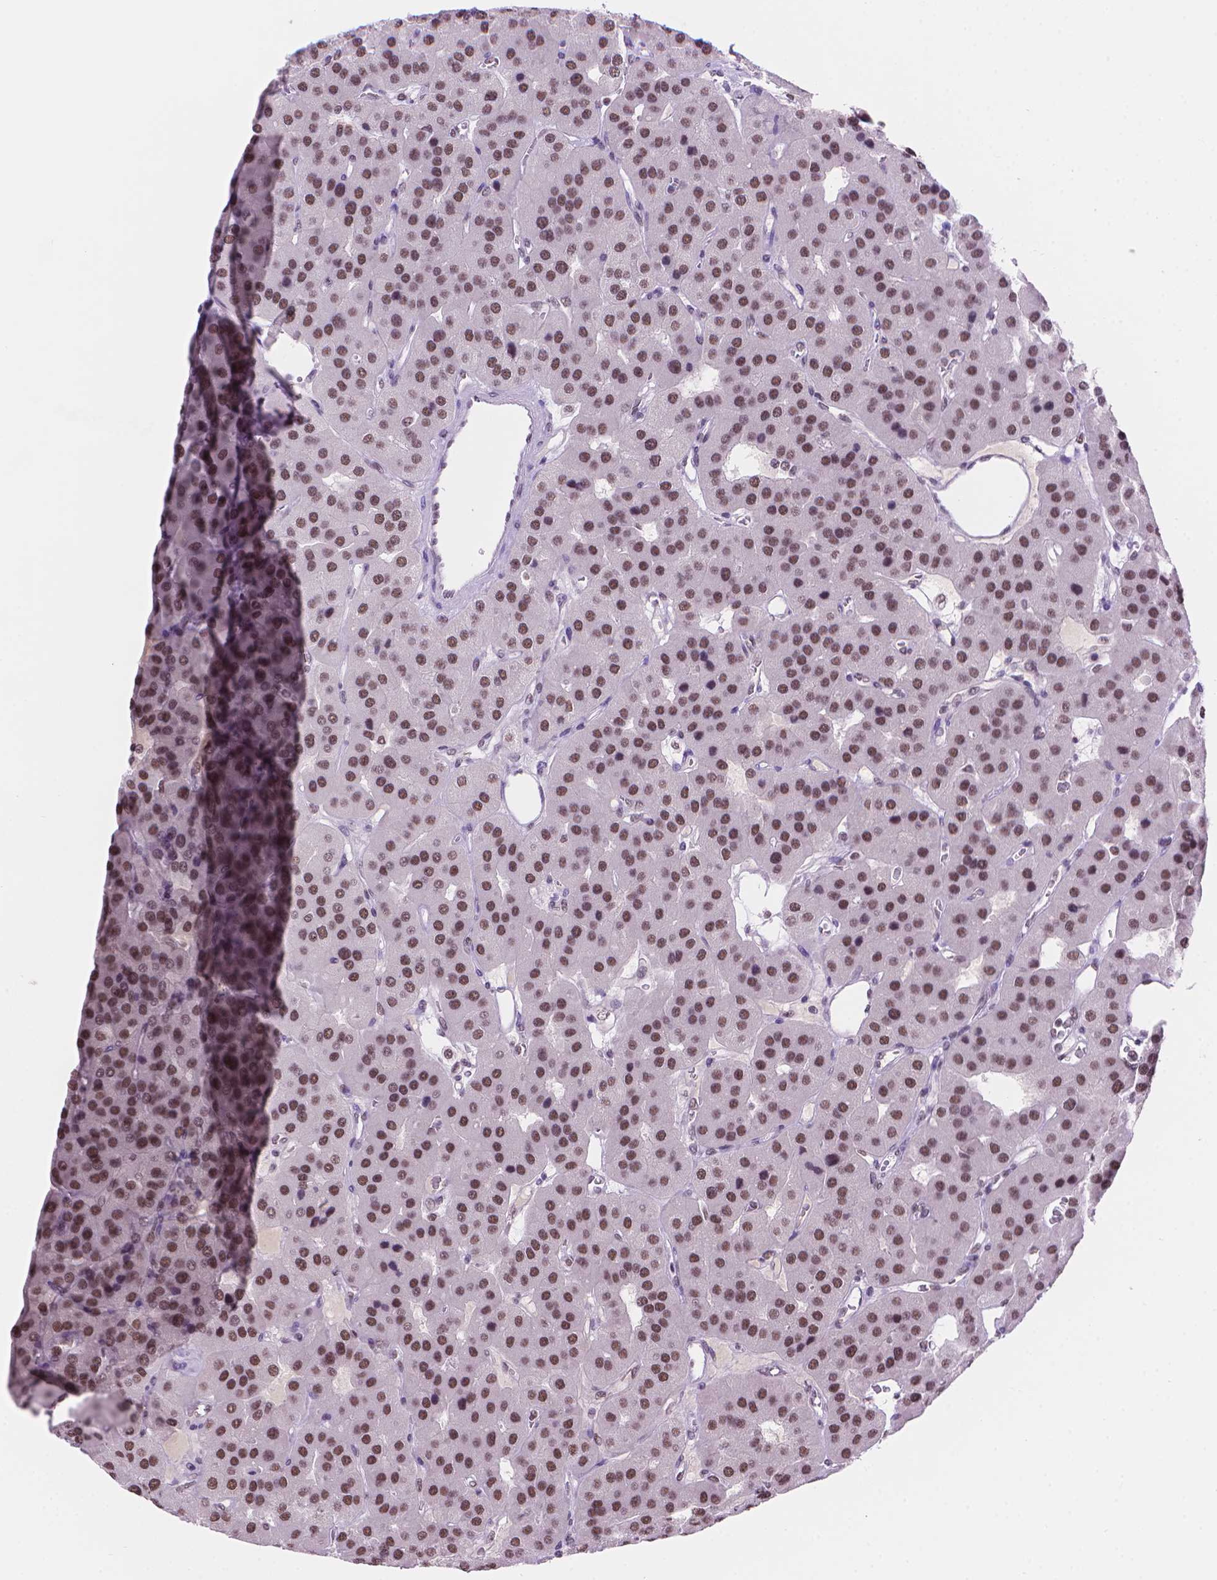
{"staining": {"intensity": "moderate", "quantity": ">75%", "location": "nuclear"}, "tissue": "parathyroid gland", "cell_type": "Glandular cells", "image_type": "normal", "snomed": [{"axis": "morphology", "description": "Normal tissue, NOS"}, {"axis": "morphology", "description": "Adenoma, NOS"}, {"axis": "topography", "description": "Parathyroid gland"}], "caption": "Moderate nuclear expression for a protein is appreciated in about >75% of glandular cells of benign parathyroid gland using immunohistochemistry.", "gene": "RPA4", "patient": {"sex": "female", "age": 86}}